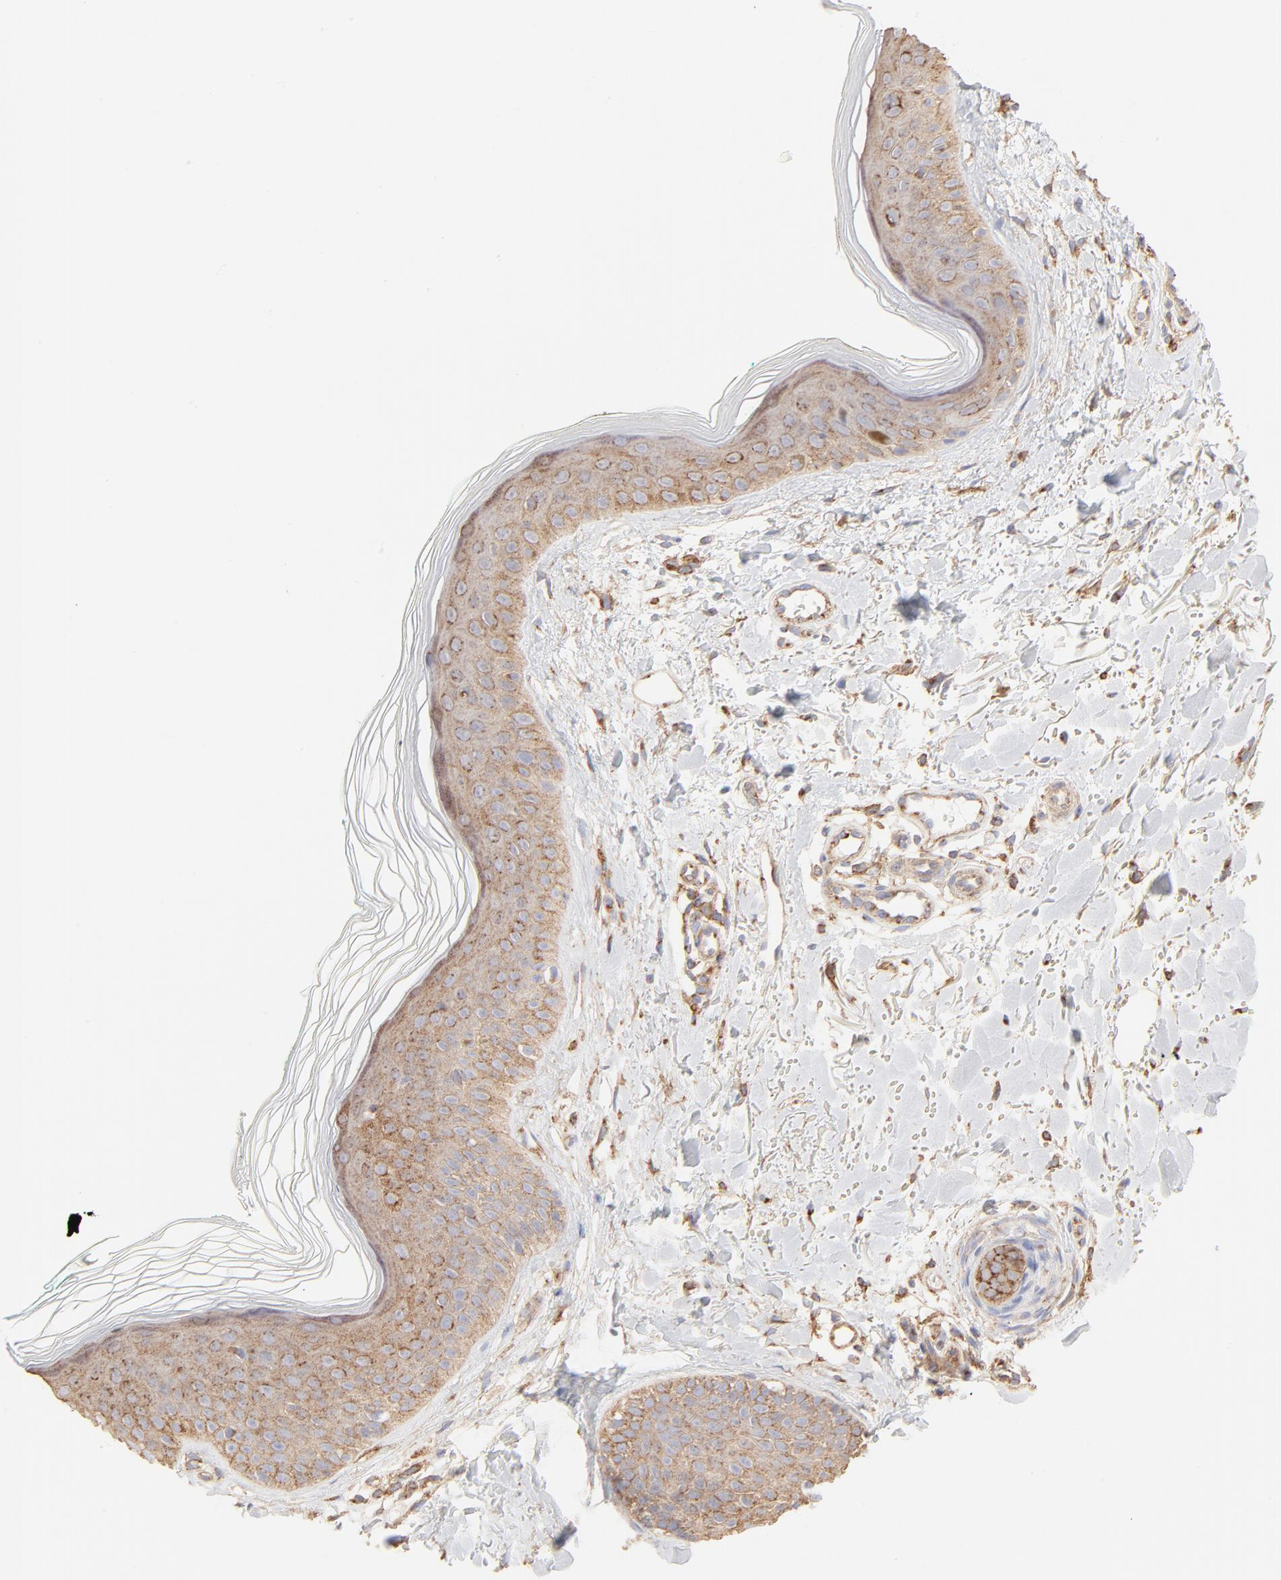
{"staining": {"intensity": "moderate", "quantity": "25%-75%", "location": "cytoplasmic/membranous"}, "tissue": "skin", "cell_type": "Fibroblasts", "image_type": "normal", "snomed": [{"axis": "morphology", "description": "Normal tissue, NOS"}, {"axis": "topography", "description": "Skin"}], "caption": "This micrograph reveals immunohistochemistry staining of unremarkable skin, with medium moderate cytoplasmic/membranous positivity in approximately 25%-75% of fibroblasts.", "gene": "CLTB", "patient": {"sex": "male", "age": 71}}